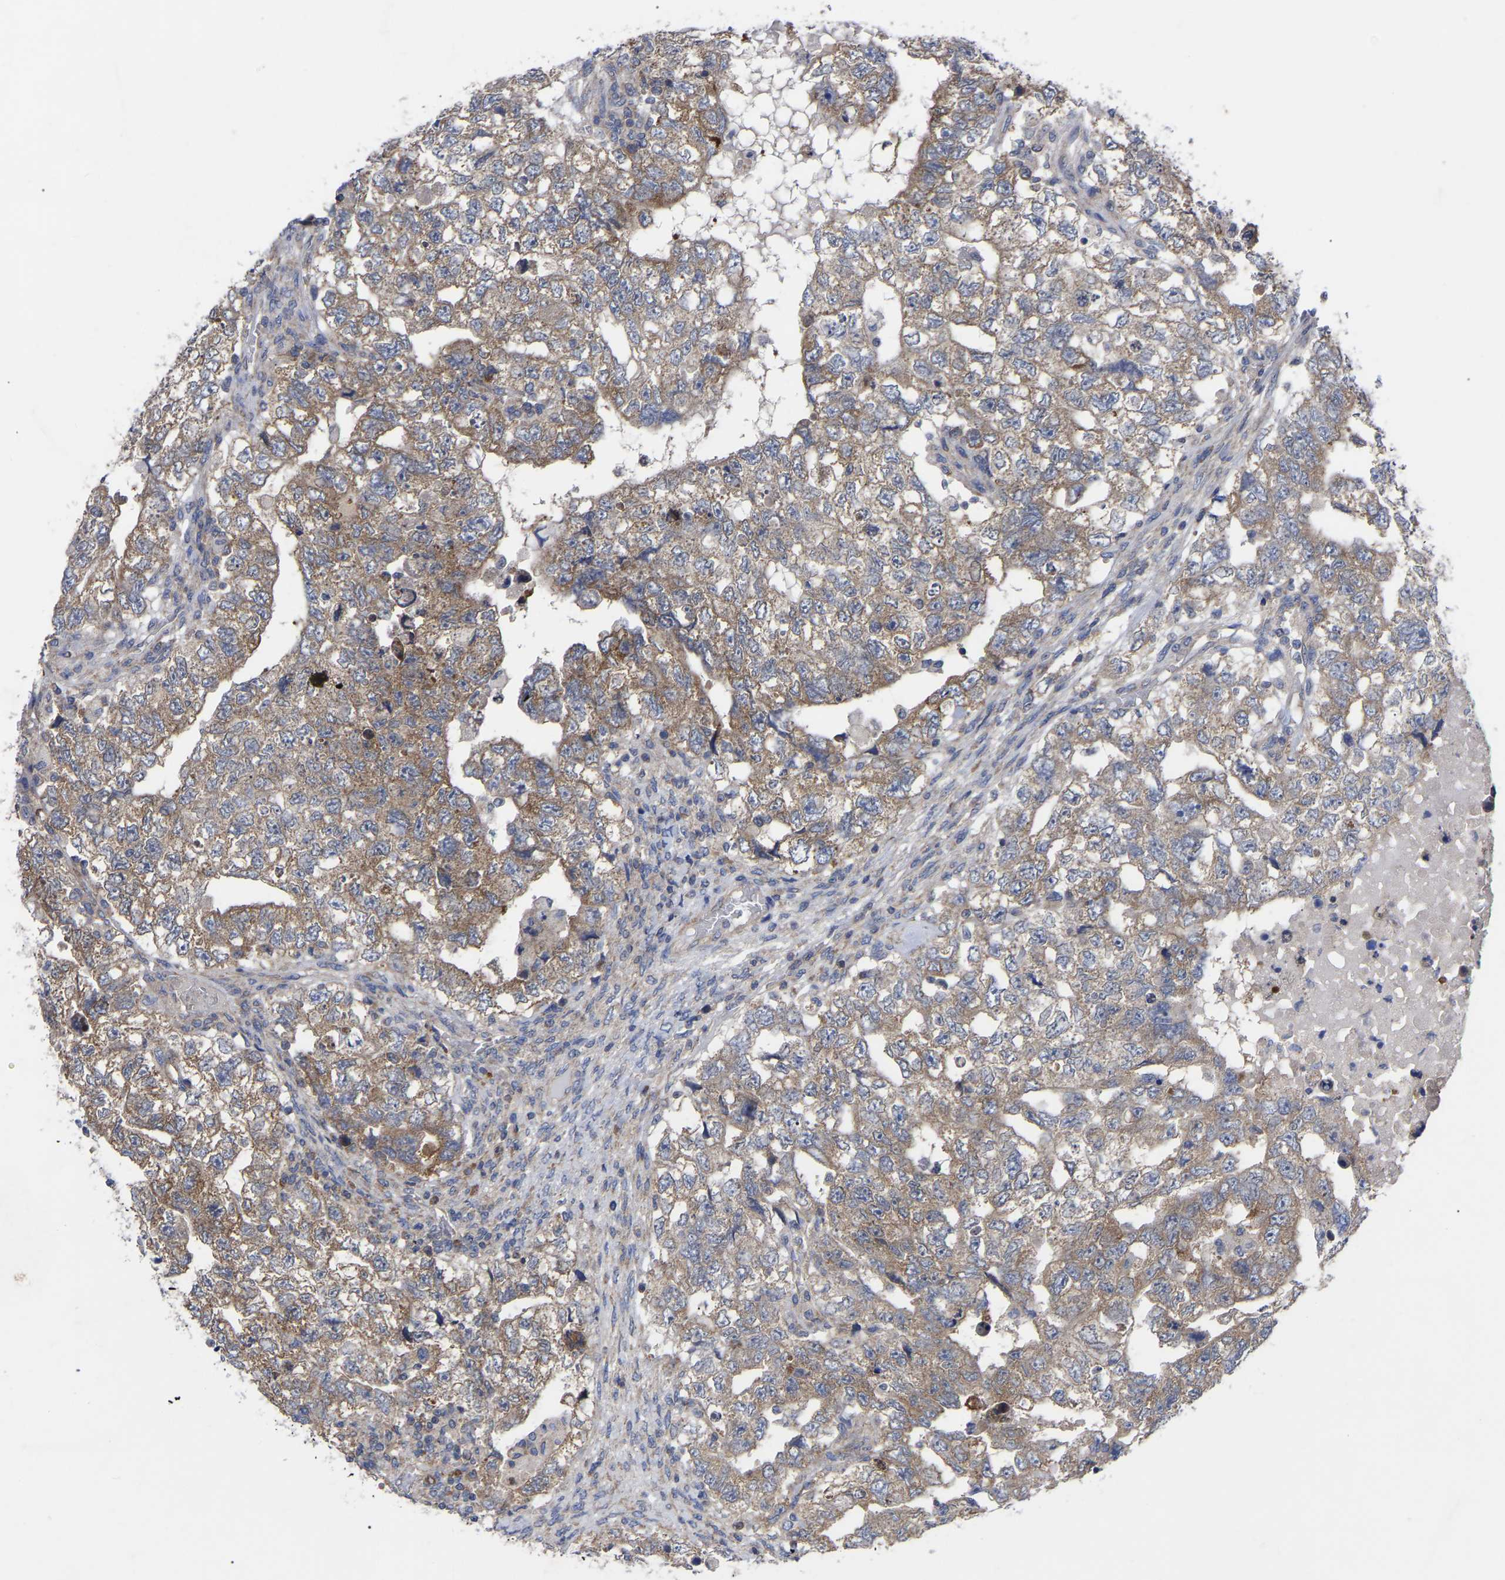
{"staining": {"intensity": "weak", "quantity": ">75%", "location": "cytoplasmic/membranous"}, "tissue": "testis cancer", "cell_type": "Tumor cells", "image_type": "cancer", "snomed": [{"axis": "morphology", "description": "Carcinoma, Embryonal, NOS"}, {"axis": "topography", "description": "Testis"}], "caption": "Protein positivity by IHC exhibits weak cytoplasmic/membranous staining in about >75% of tumor cells in testis cancer (embryonal carcinoma). Using DAB (brown) and hematoxylin (blue) stains, captured at high magnification using brightfield microscopy.", "gene": "TCP1", "patient": {"sex": "male", "age": 36}}